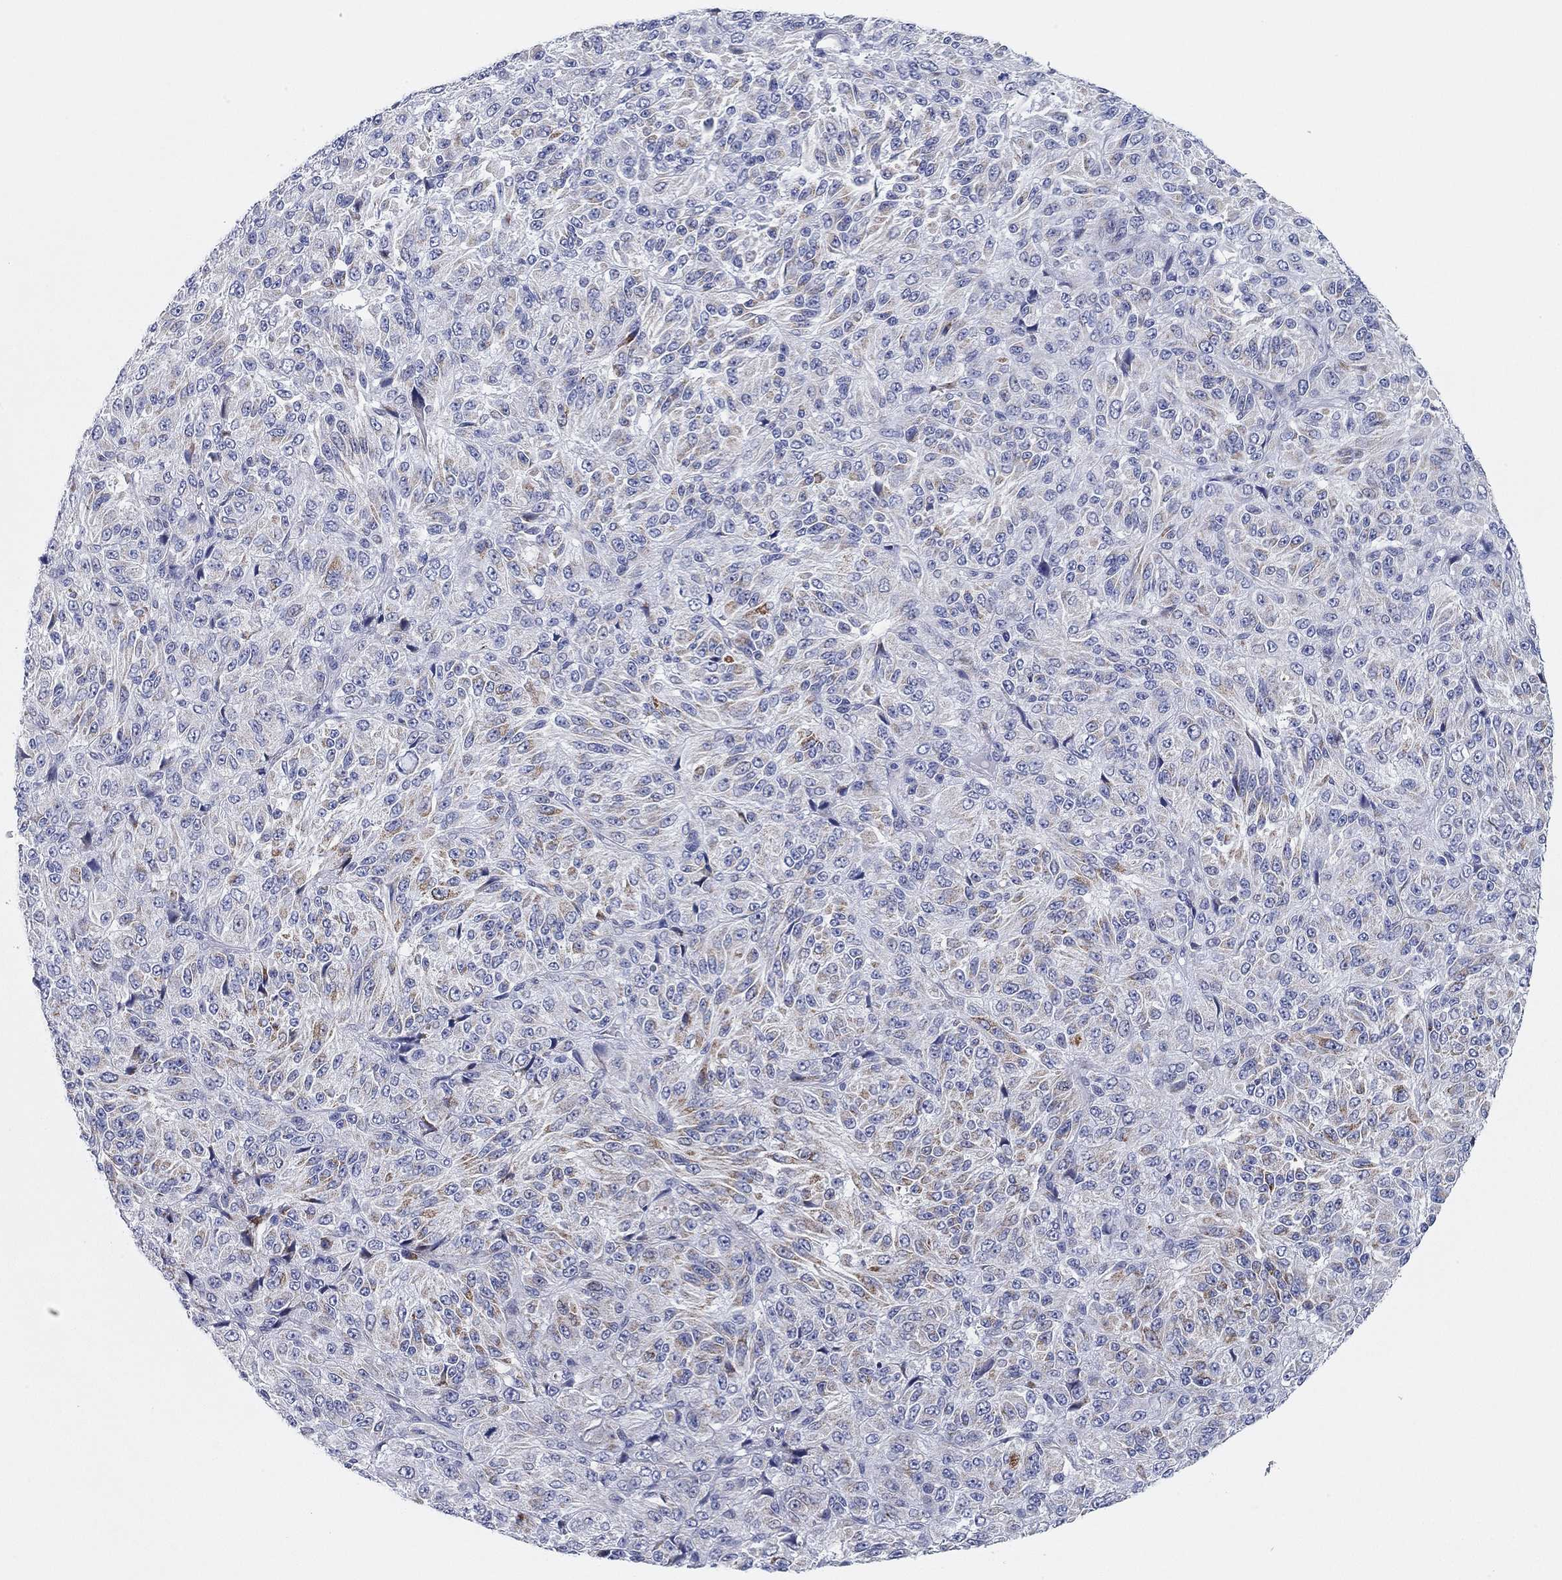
{"staining": {"intensity": "weak", "quantity": "<25%", "location": "cytoplasmic/membranous"}, "tissue": "melanoma", "cell_type": "Tumor cells", "image_type": "cancer", "snomed": [{"axis": "morphology", "description": "Malignant melanoma, Metastatic site"}, {"axis": "topography", "description": "Brain"}], "caption": "This is a micrograph of immunohistochemistry (IHC) staining of melanoma, which shows no positivity in tumor cells.", "gene": "CHI3L2", "patient": {"sex": "female", "age": 56}}